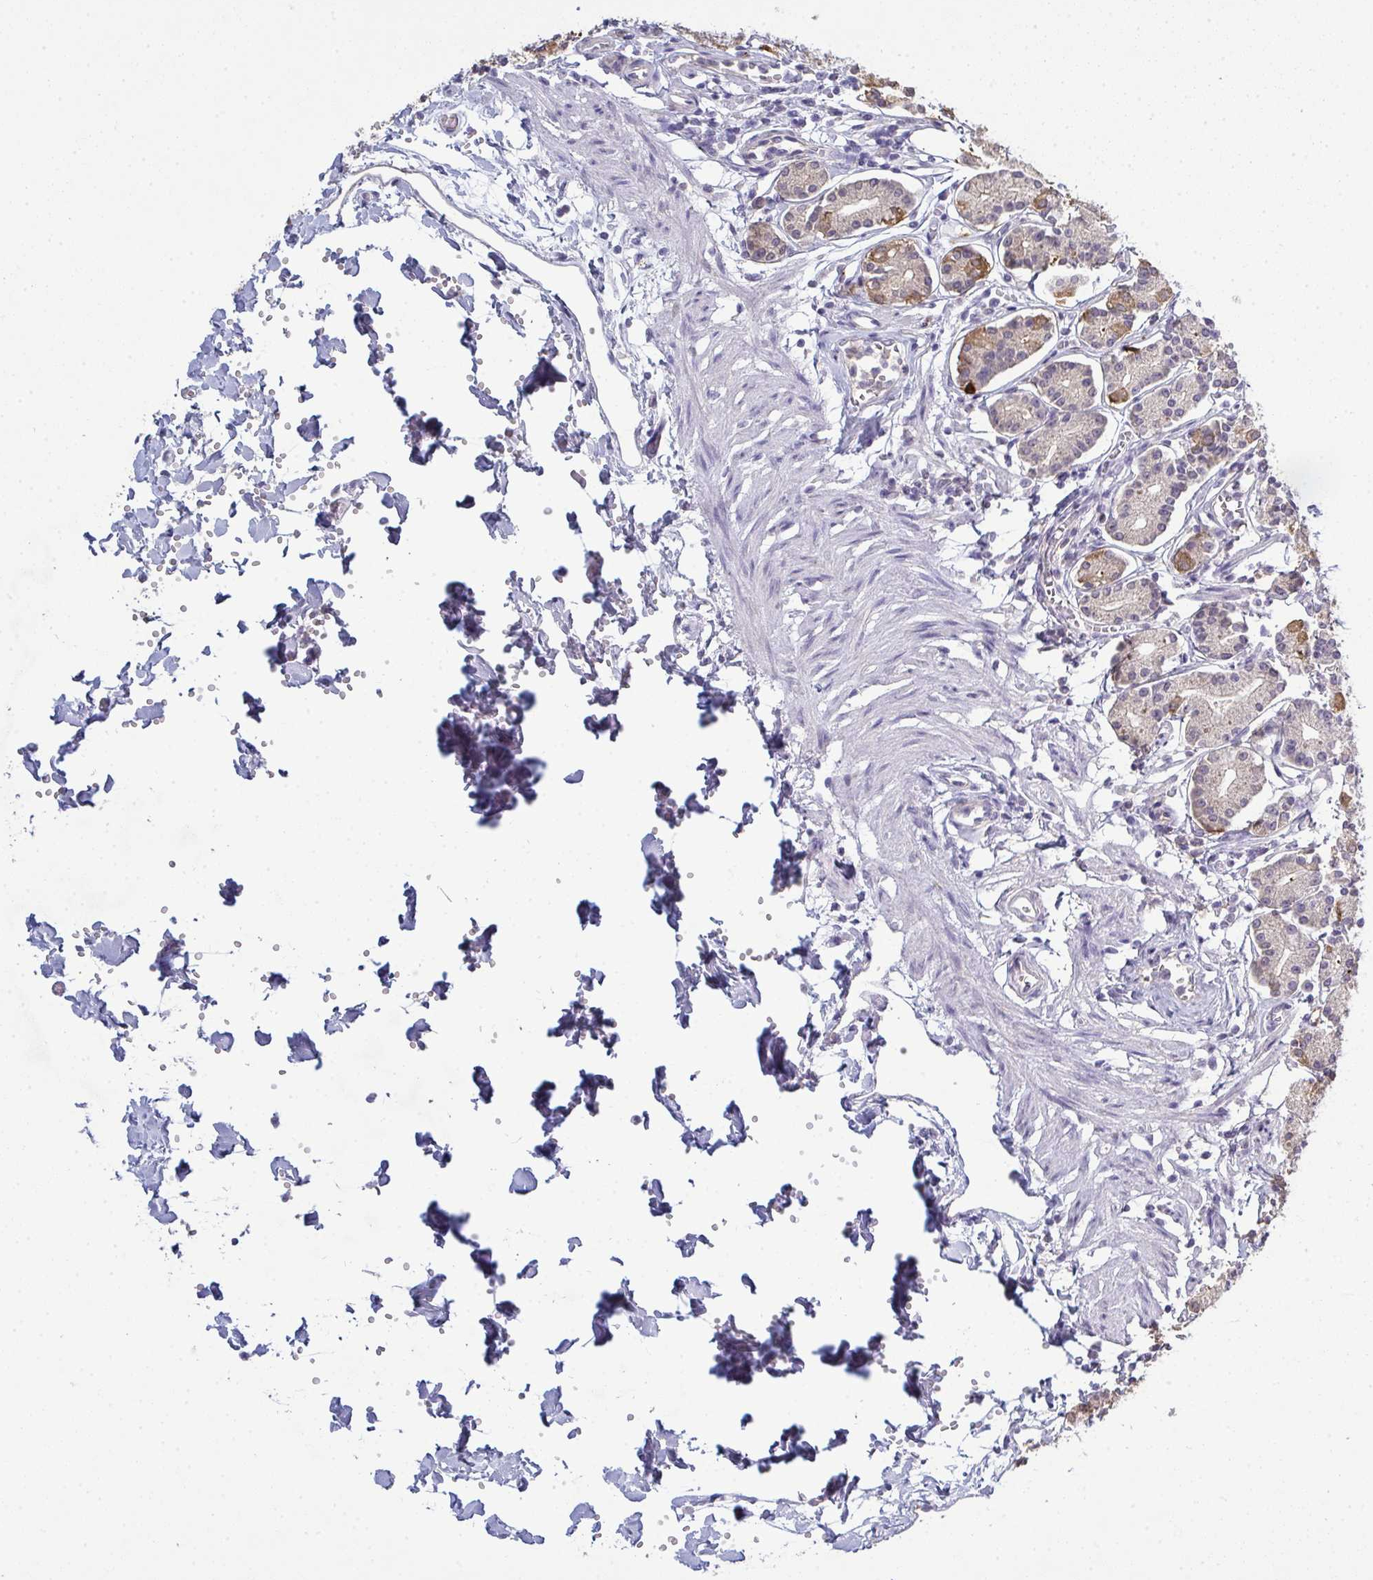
{"staining": {"intensity": "strong", "quantity": "25%-75%", "location": "cytoplasmic/membranous"}, "tissue": "stomach", "cell_type": "Glandular cells", "image_type": "normal", "snomed": [{"axis": "morphology", "description": "Normal tissue, NOS"}, {"axis": "topography", "description": "Stomach"}], "caption": "Protein expression analysis of unremarkable human stomach reveals strong cytoplasmic/membranous positivity in about 25%-75% of glandular cells.", "gene": "ADAM21", "patient": {"sex": "female", "age": 62}}